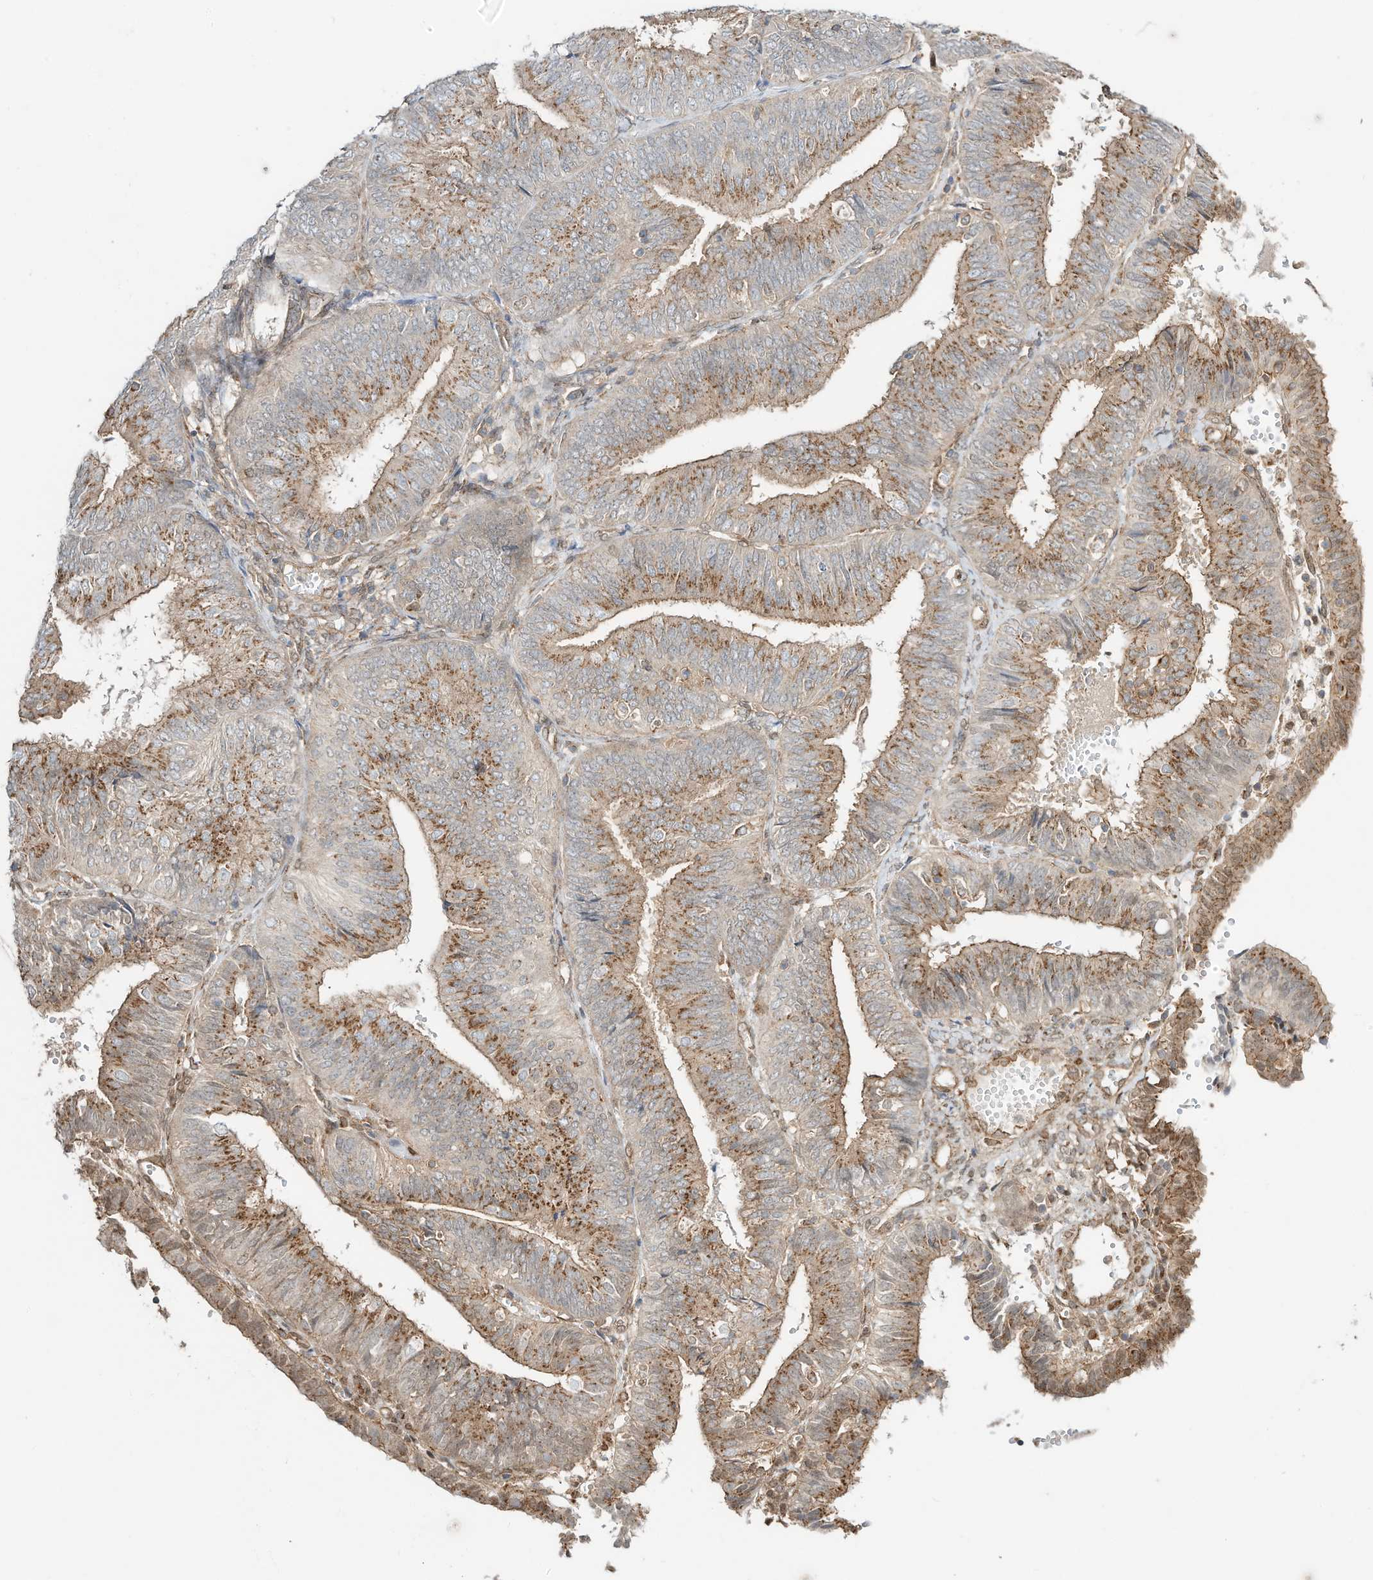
{"staining": {"intensity": "moderate", "quantity": ">75%", "location": "cytoplasmic/membranous"}, "tissue": "endometrial cancer", "cell_type": "Tumor cells", "image_type": "cancer", "snomed": [{"axis": "morphology", "description": "Adenocarcinoma, NOS"}, {"axis": "topography", "description": "Endometrium"}], "caption": "A high-resolution histopathology image shows immunohistochemistry (IHC) staining of adenocarcinoma (endometrial), which reveals moderate cytoplasmic/membranous staining in about >75% of tumor cells. (Stains: DAB in brown, nuclei in blue, Microscopy: brightfield microscopy at high magnification).", "gene": "CUX1", "patient": {"sex": "female", "age": 58}}